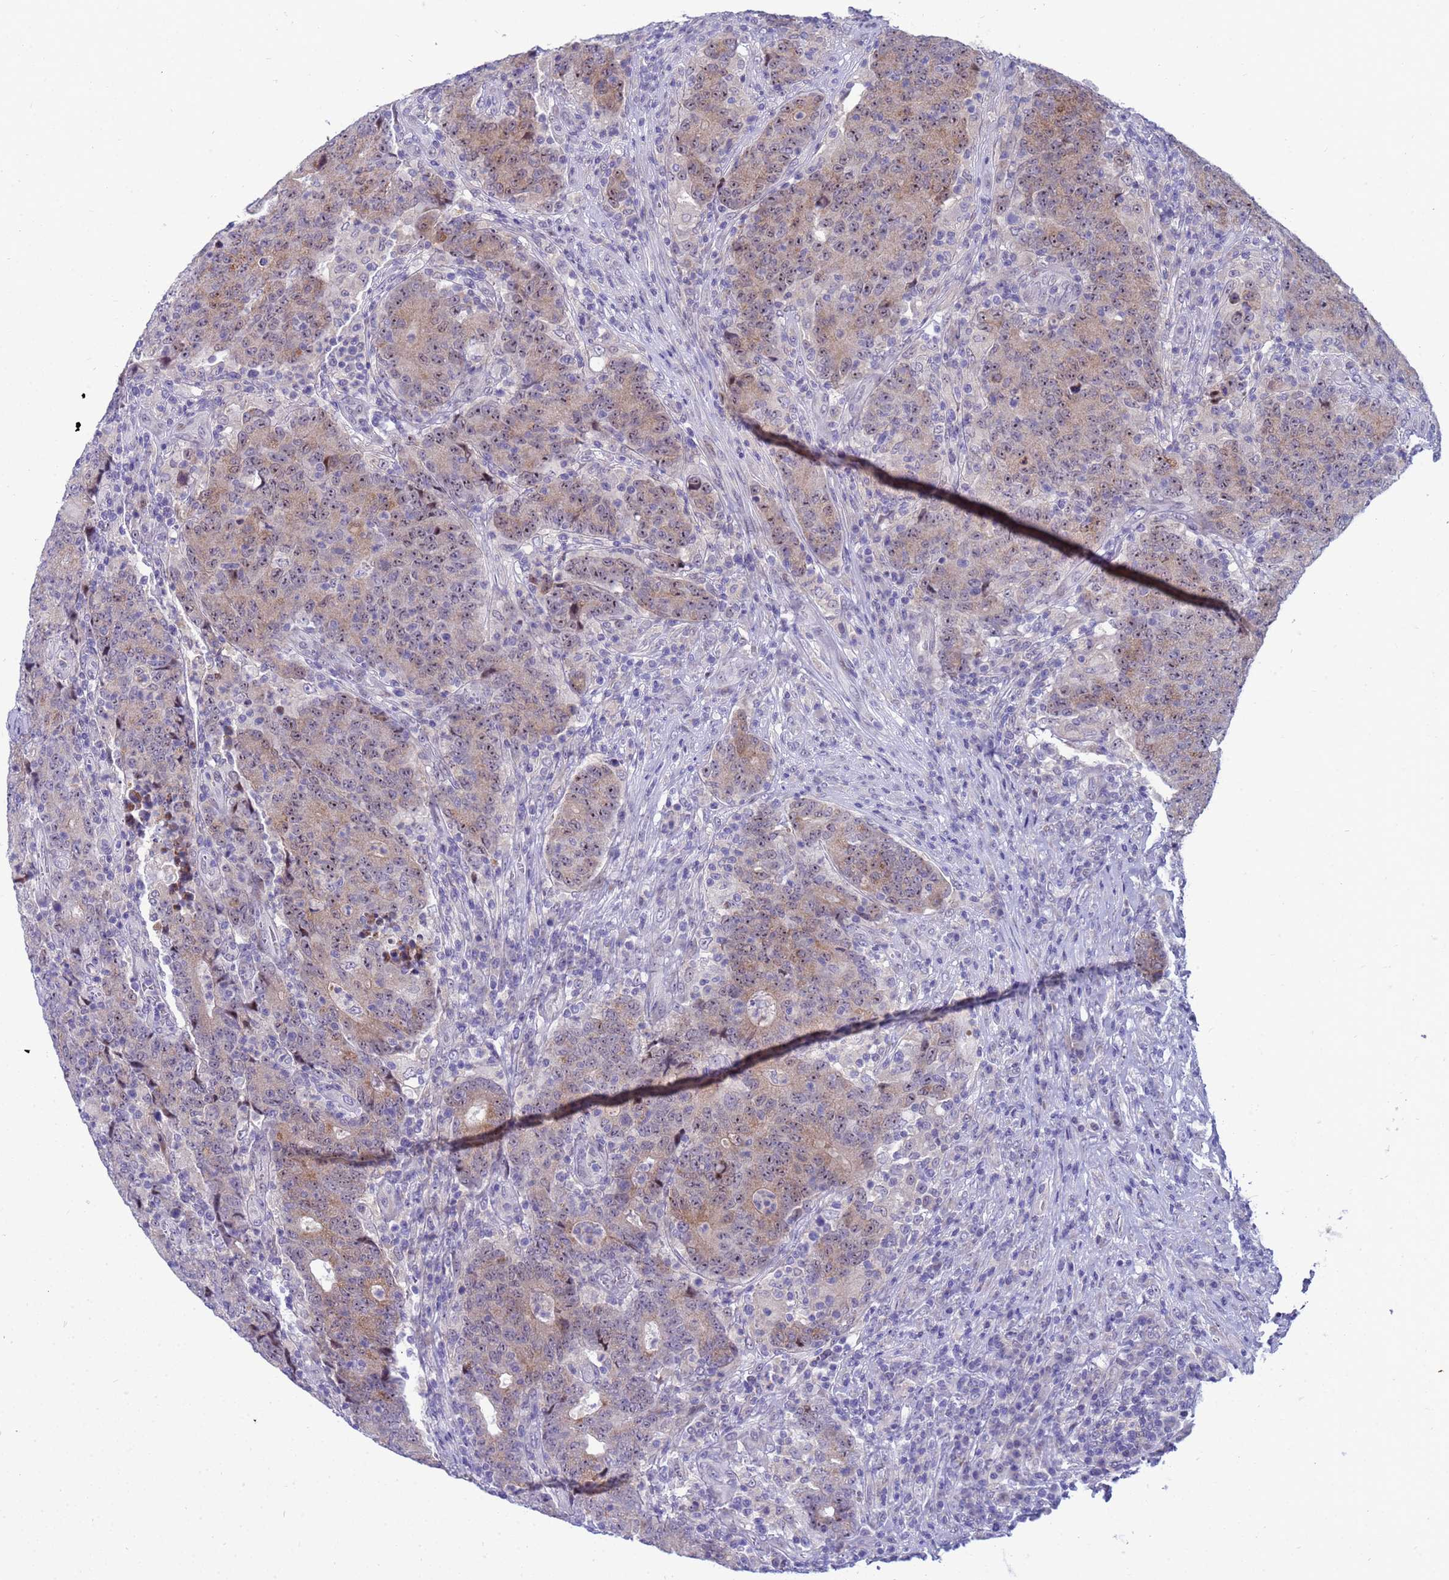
{"staining": {"intensity": "moderate", "quantity": ">75%", "location": "cytoplasmic/membranous,nuclear"}, "tissue": "colorectal cancer", "cell_type": "Tumor cells", "image_type": "cancer", "snomed": [{"axis": "morphology", "description": "Adenocarcinoma, NOS"}, {"axis": "topography", "description": "Colon"}], "caption": "This is an image of immunohistochemistry (IHC) staining of adenocarcinoma (colorectal), which shows moderate positivity in the cytoplasmic/membranous and nuclear of tumor cells.", "gene": "LRATD1", "patient": {"sex": "female", "age": 75}}